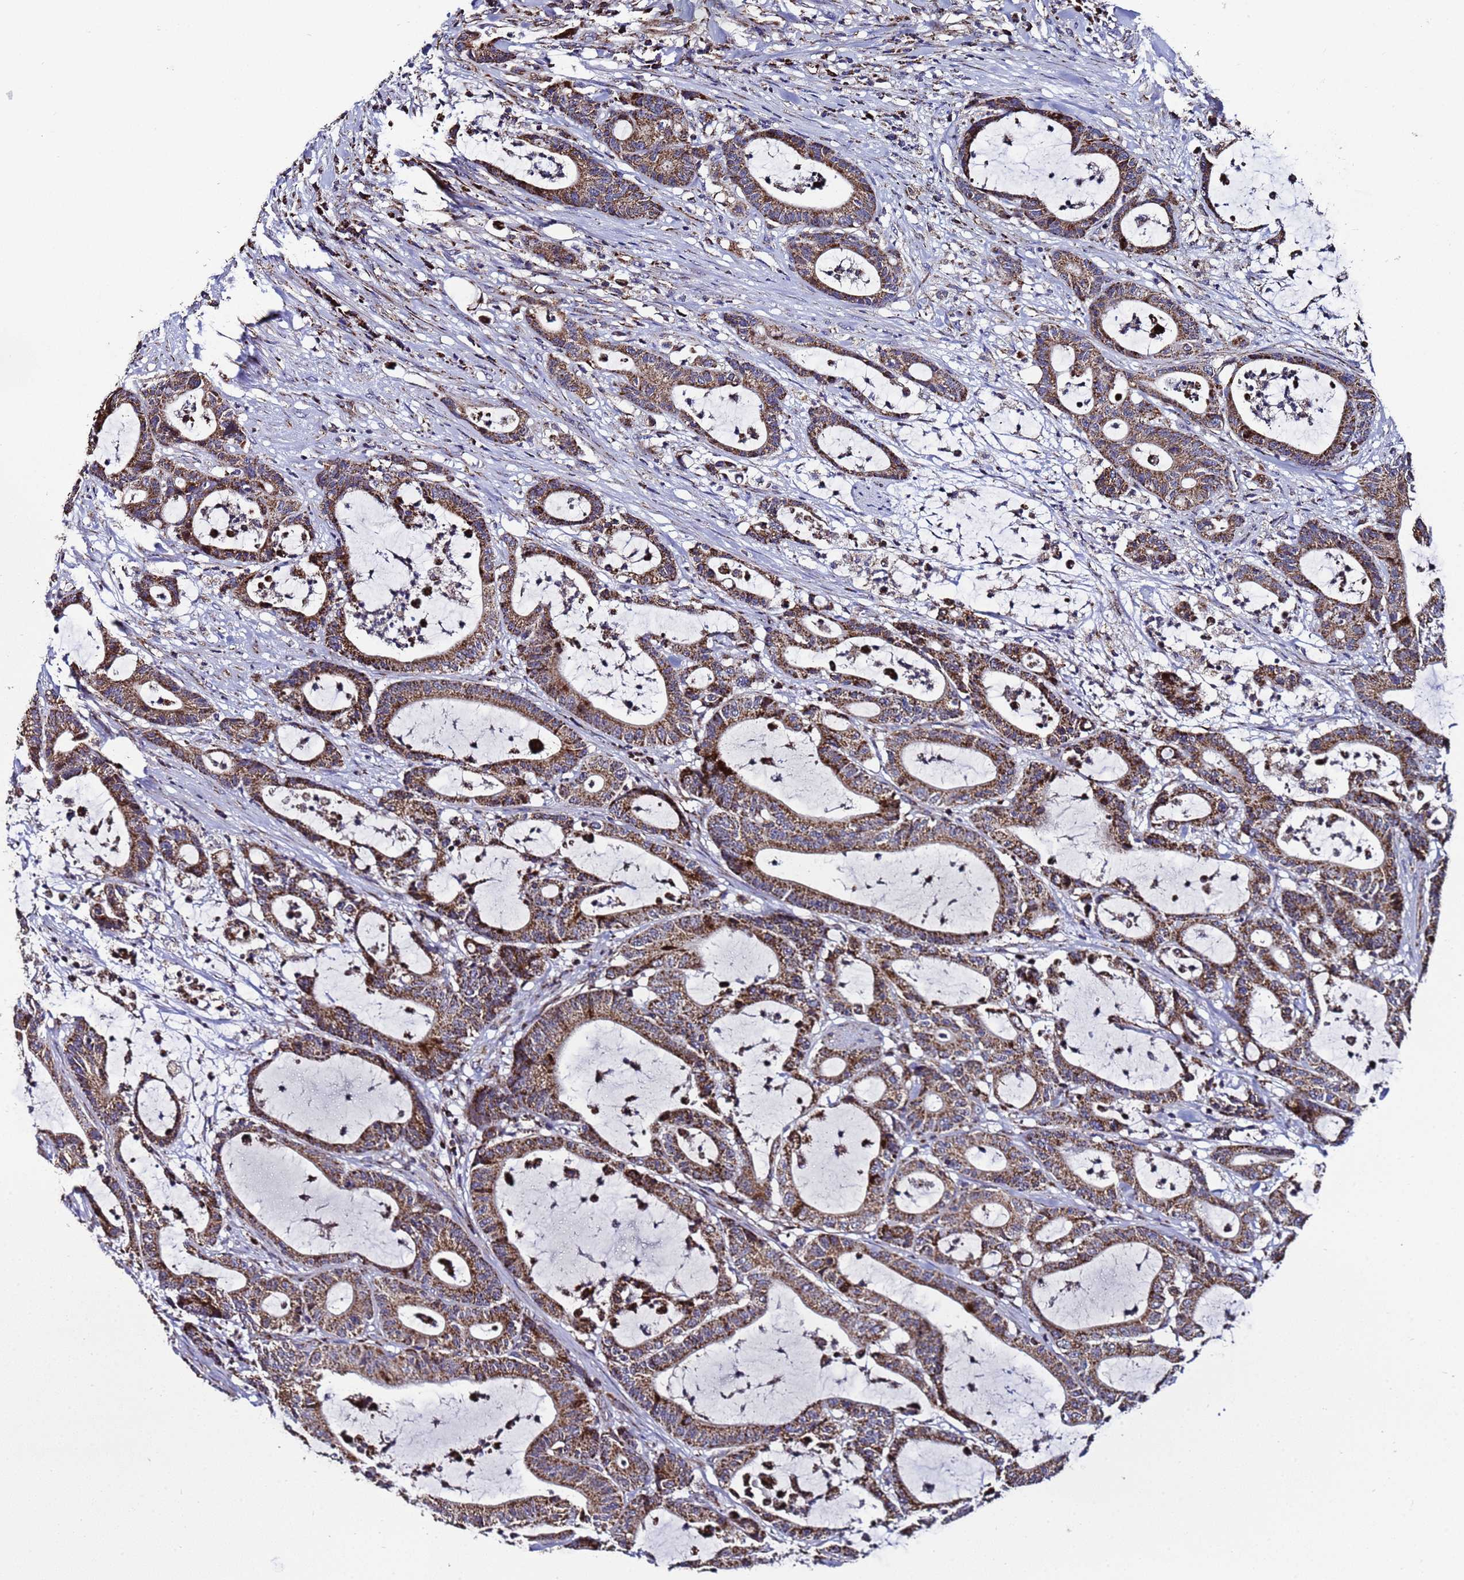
{"staining": {"intensity": "moderate", "quantity": ">75%", "location": "cytoplasmic/membranous"}, "tissue": "colorectal cancer", "cell_type": "Tumor cells", "image_type": "cancer", "snomed": [{"axis": "morphology", "description": "Adenocarcinoma, NOS"}, {"axis": "topography", "description": "Colon"}], "caption": "Colorectal adenocarcinoma tissue exhibits moderate cytoplasmic/membranous staining in approximately >75% of tumor cells, visualized by immunohistochemistry. The staining was performed using DAB, with brown indicating positive protein expression. Nuclei are stained blue with hematoxylin.", "gene": "MRPS12", "patient": {"sex": "female", "age": 84}}